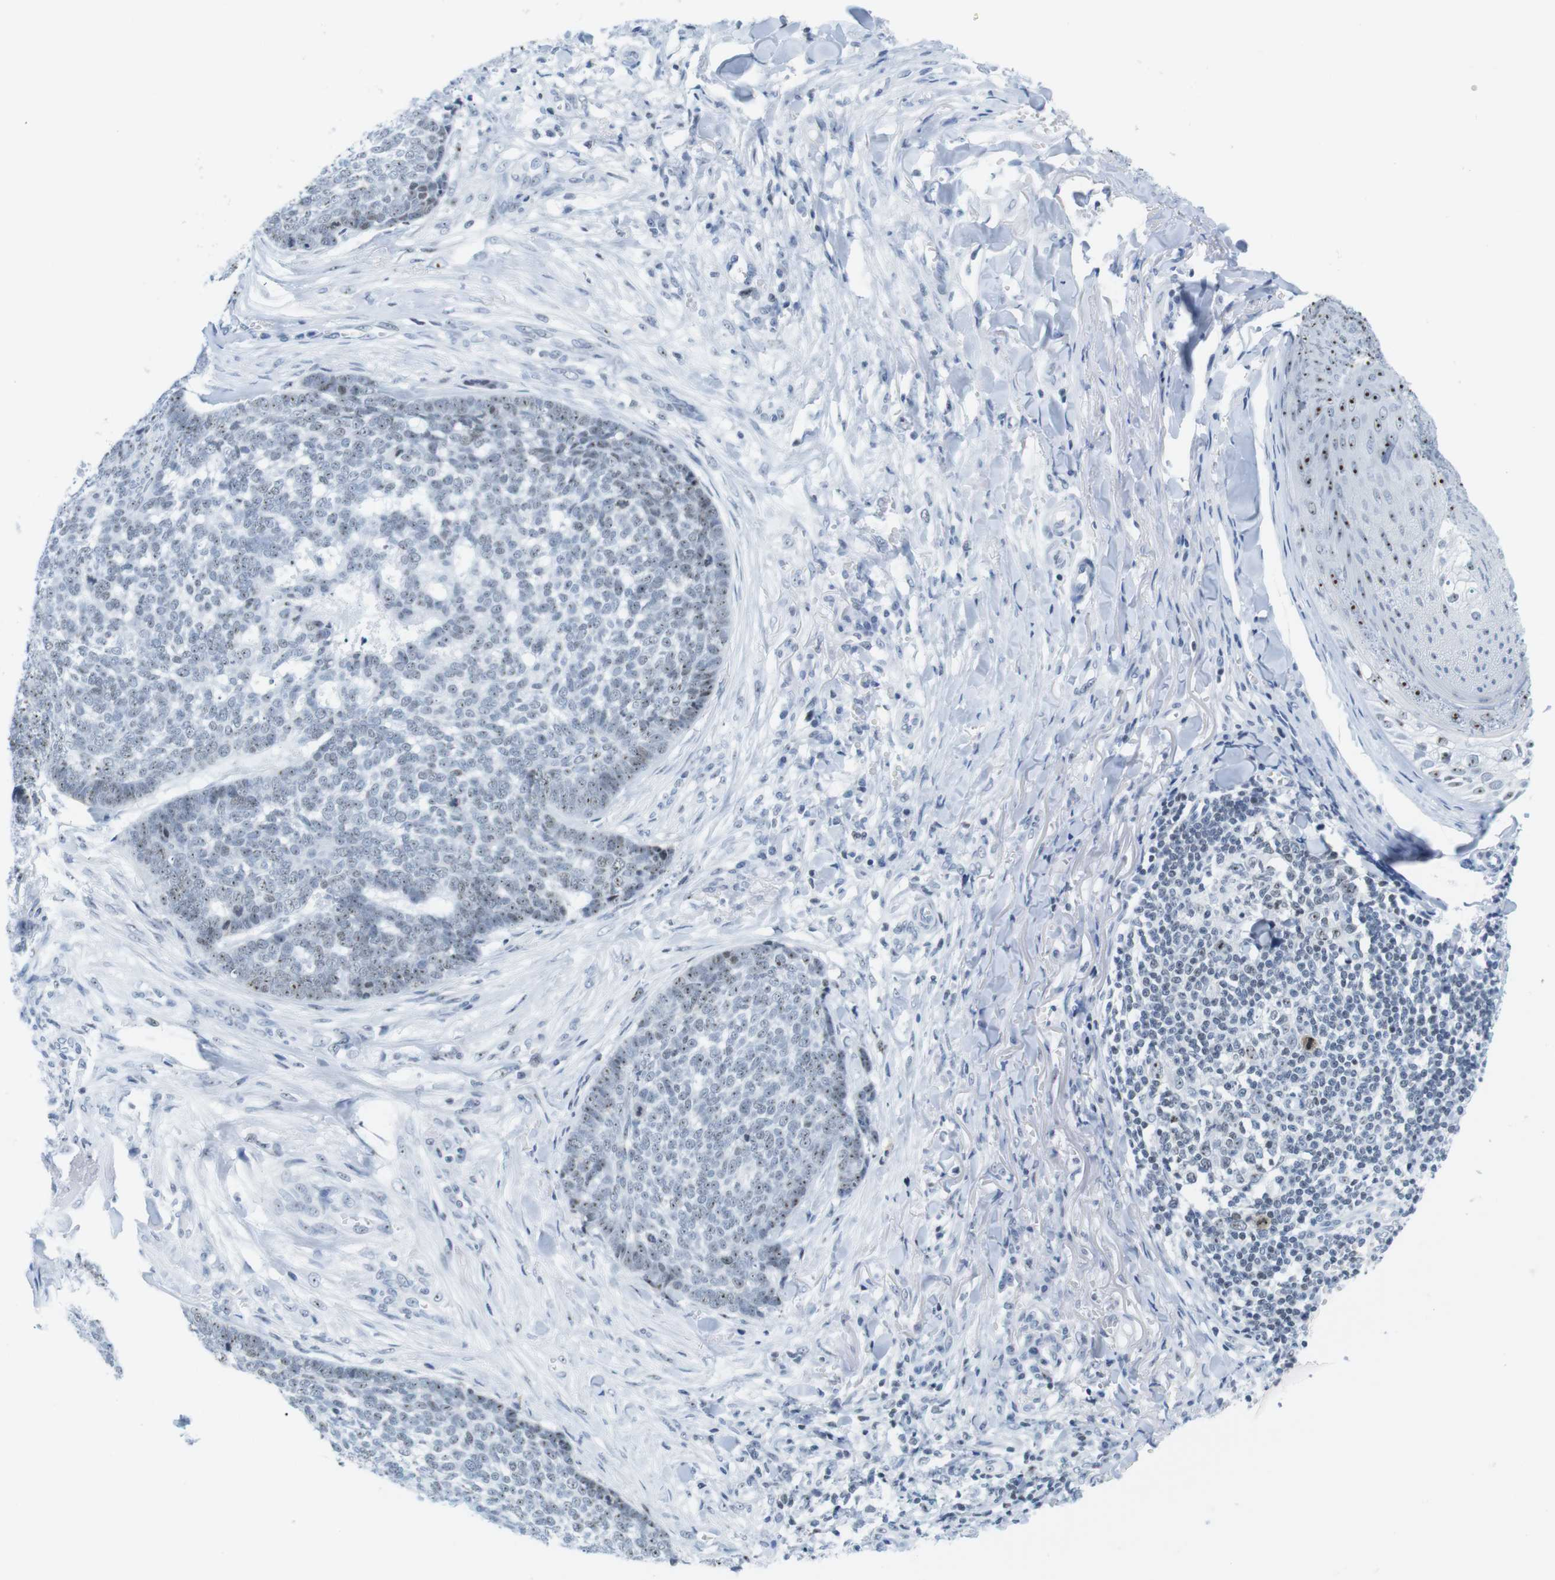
{"staining": {"intensity": "weak", "quantity": "25%-75%", "location": "nuclear"}, "tissue": "skin cancer", "cell_type": "Tumor cells", "image_type": "cancer", "snomed": [{"axis": "morphology", "description": "Basal cell carcinoma"}, {"axis": "topography", "description": "Skin"}], "caption": "Protein staining by immunohistochemistry (IHC) demonstrates weak nuclear staining in approximately 25%-75% of tumor cells in basal cell carcinoma (skin).", "gene": "NIFK", "patient": {"sex": "male", "age": 84}}